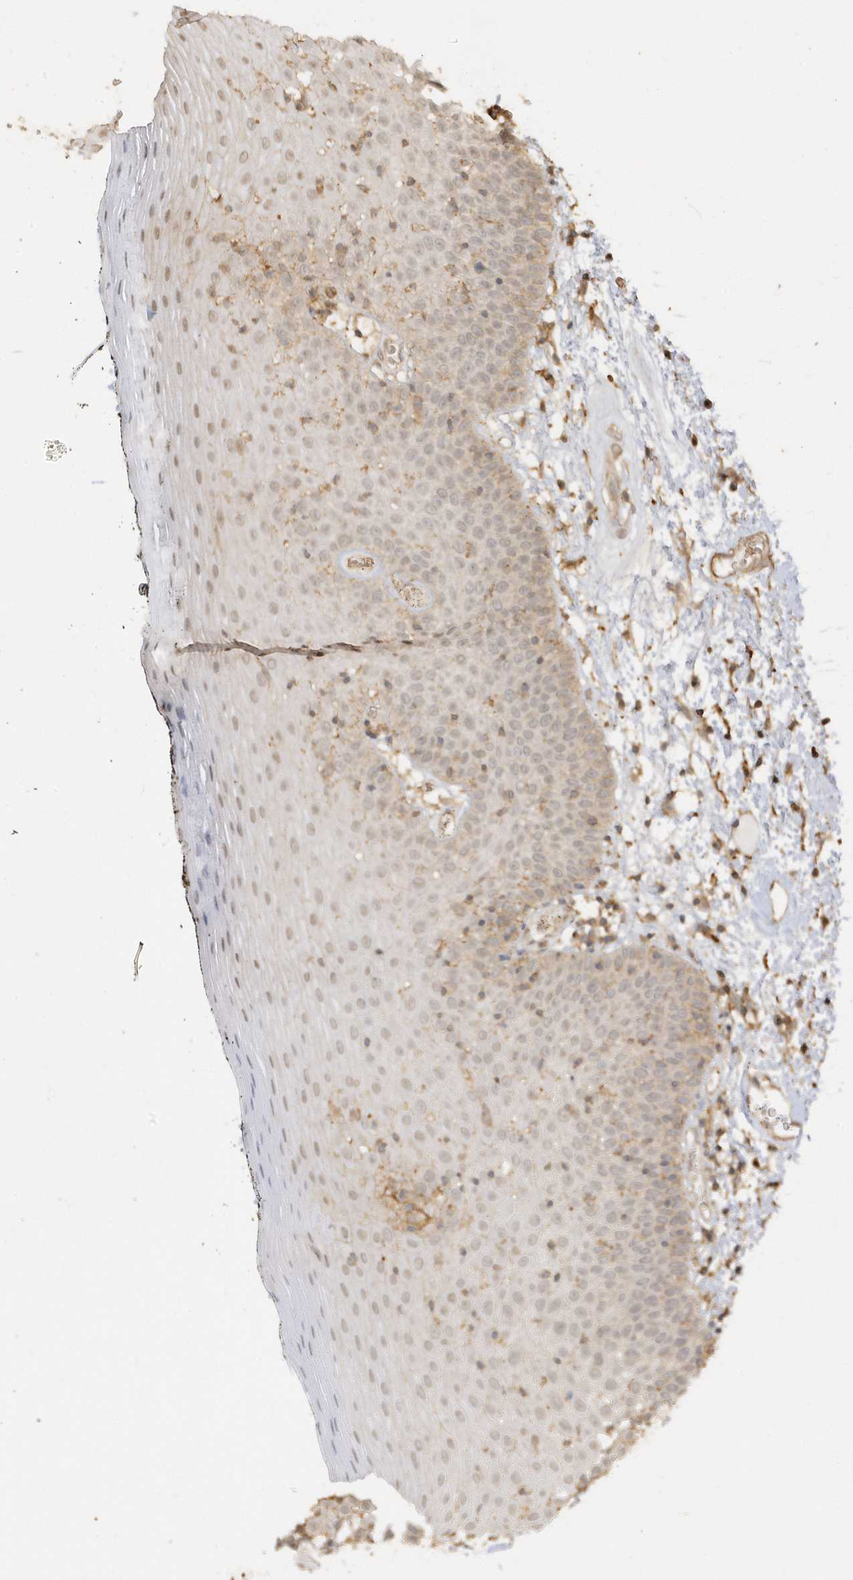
{"staining": {"intensity": "weak", "quantity": "25%-75%", "location": "nuclear"}, "tissue": "oral mucosa", "cell_type": "Squamous epithelial cells", "image_type": "normal", "snomed": [{"axis": "morphology", "description": "Normal tissue, NOS"}, {"axis": "topography", "description": "Oral tissue"}], "caption": "The immunohistochemical stain shows weak nuclear expression in squamous epithelial cells of normal oral mucosa. The staining was performed using DAB, with brown indicating positive protein expression. Nuclei are stained blue with hematoxylin.", "gene": "ZBTB8A", "patient": {"sex": "male", "age": 74}}